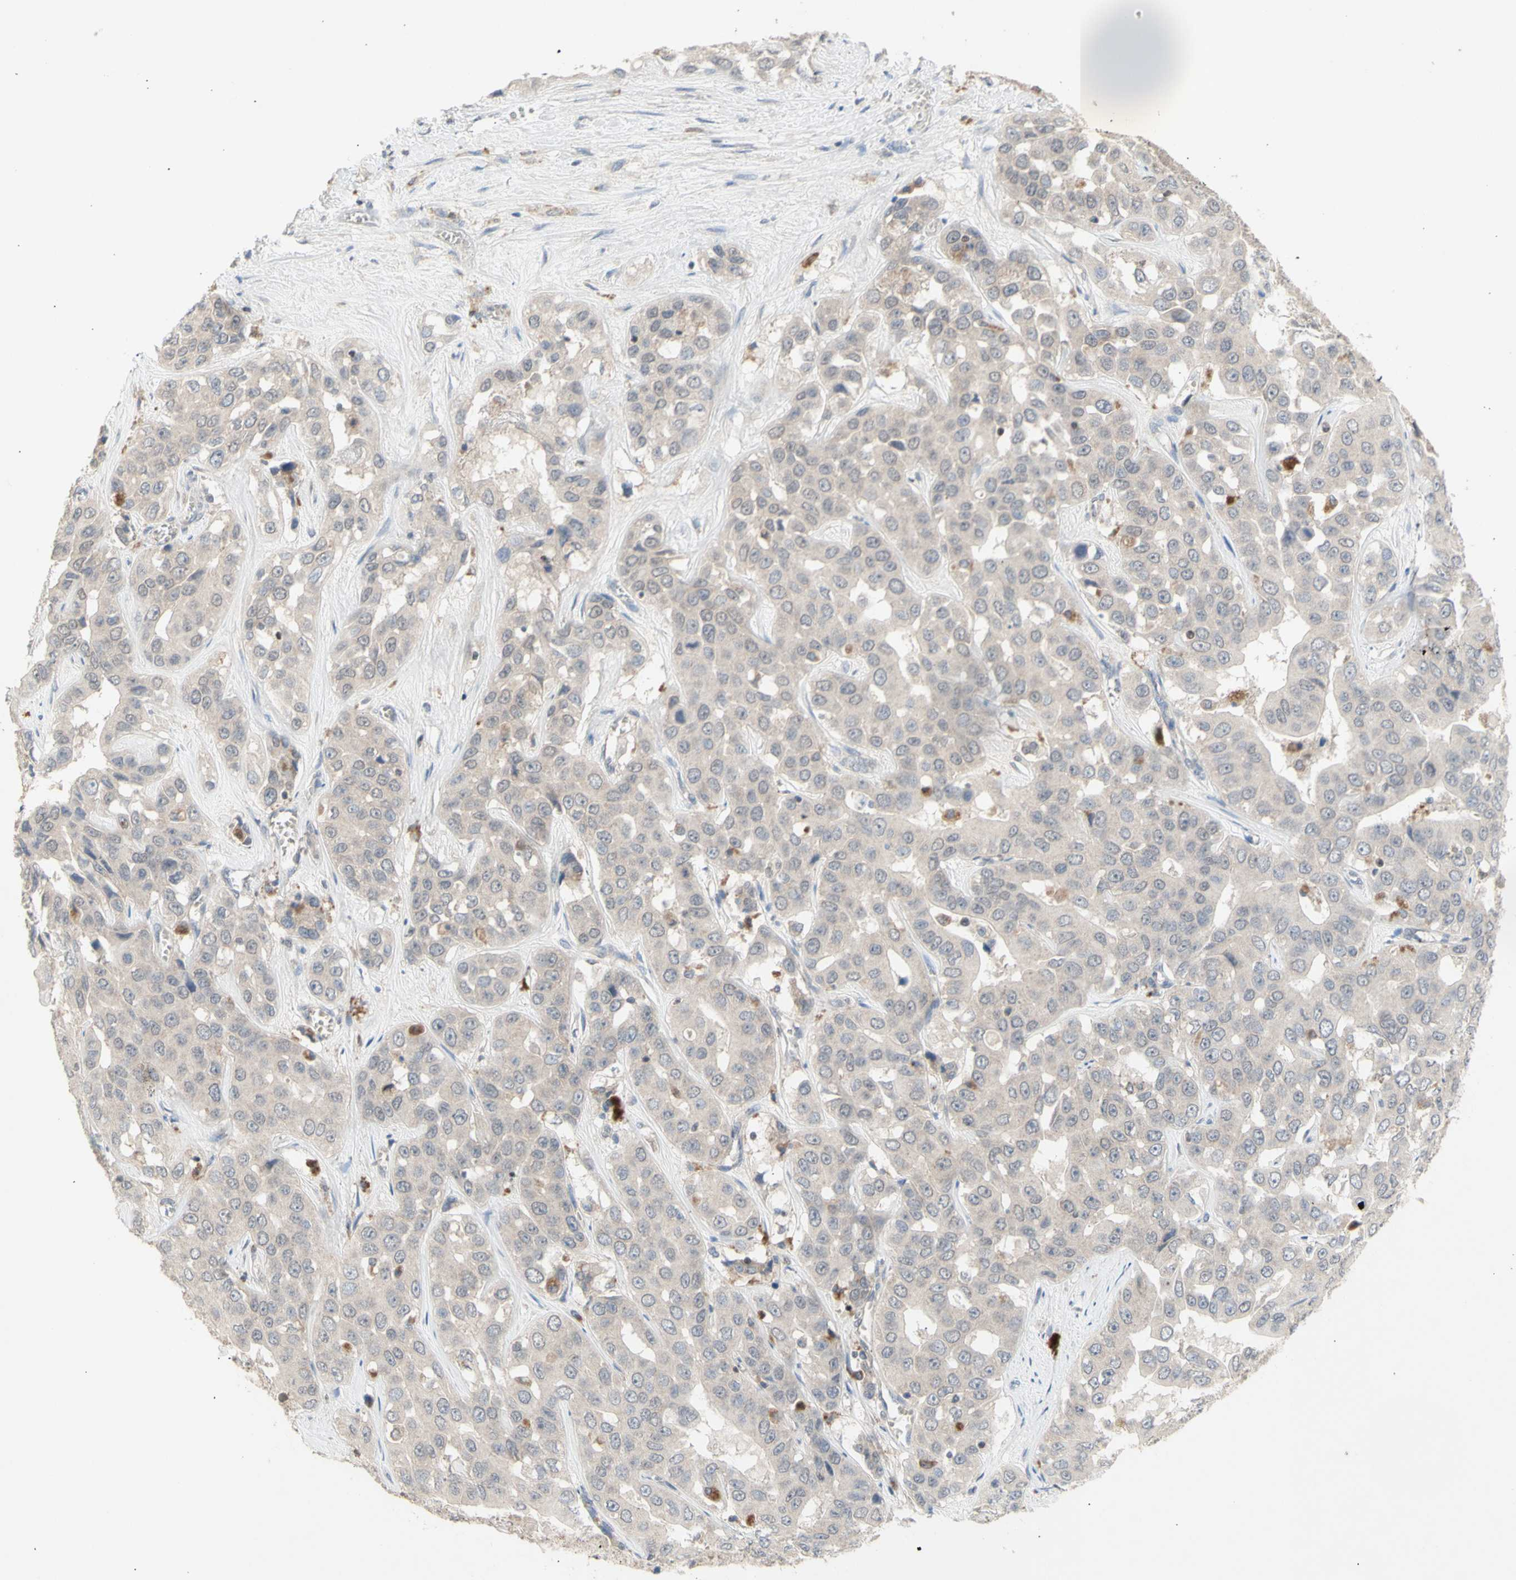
{"staining": {"intensity": "negative", "quantity": "none", "location": "none"}, "tissue": "liver cancer", "cell_type": "Tumor cells", "image_type": "cancer", "snomed": [{"axis": "morphology", "description": "Cholangiocarcinoma"}, {"axis": "topography", "description": "Liver"}], "caption": "Liver cholangiocarcinoma stained for a protein using immunohistochemistry (IHC) reveals no staining tumor cells.", "gene": "NLRP1", "patient": {"sex": "female", "age": 52}}